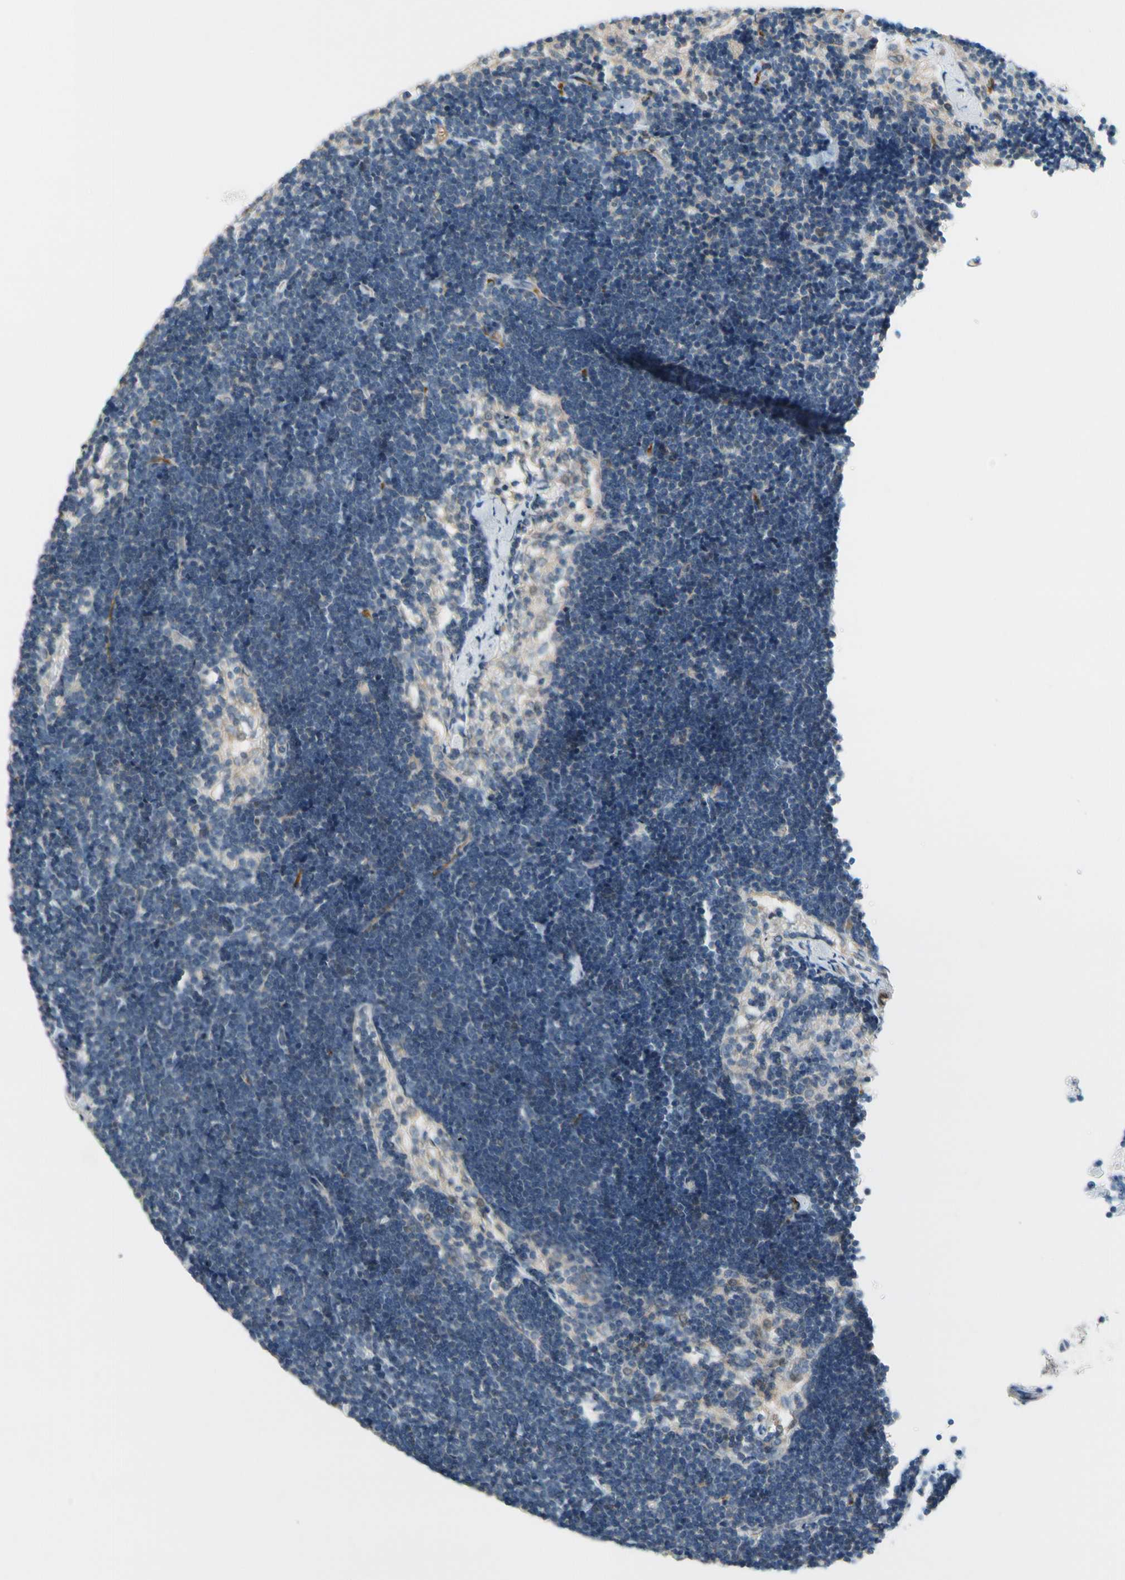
{"staining": {"intensity": "moderate", "quantity": "<25%", "location": "cytoplasmic/membranous"}, "tissue": "lymph node", "cell_type": "Germinal center cells", "image_type": "normal", "snomed": [{"axis": "morphology", "description": "Normal tissue, NOS"}, {"axis": "topography", "description": "Lymph node"}], "caption": "Benign lymph node demonstrates moderate cytoplasmic/membranous expression in approximately <25% of germinal center cells (brown staining indicates protein expression, while blue staining denotes nuclei)..", "gene": "CFAP36", "patient": {"sex": "male", "age": 63}}